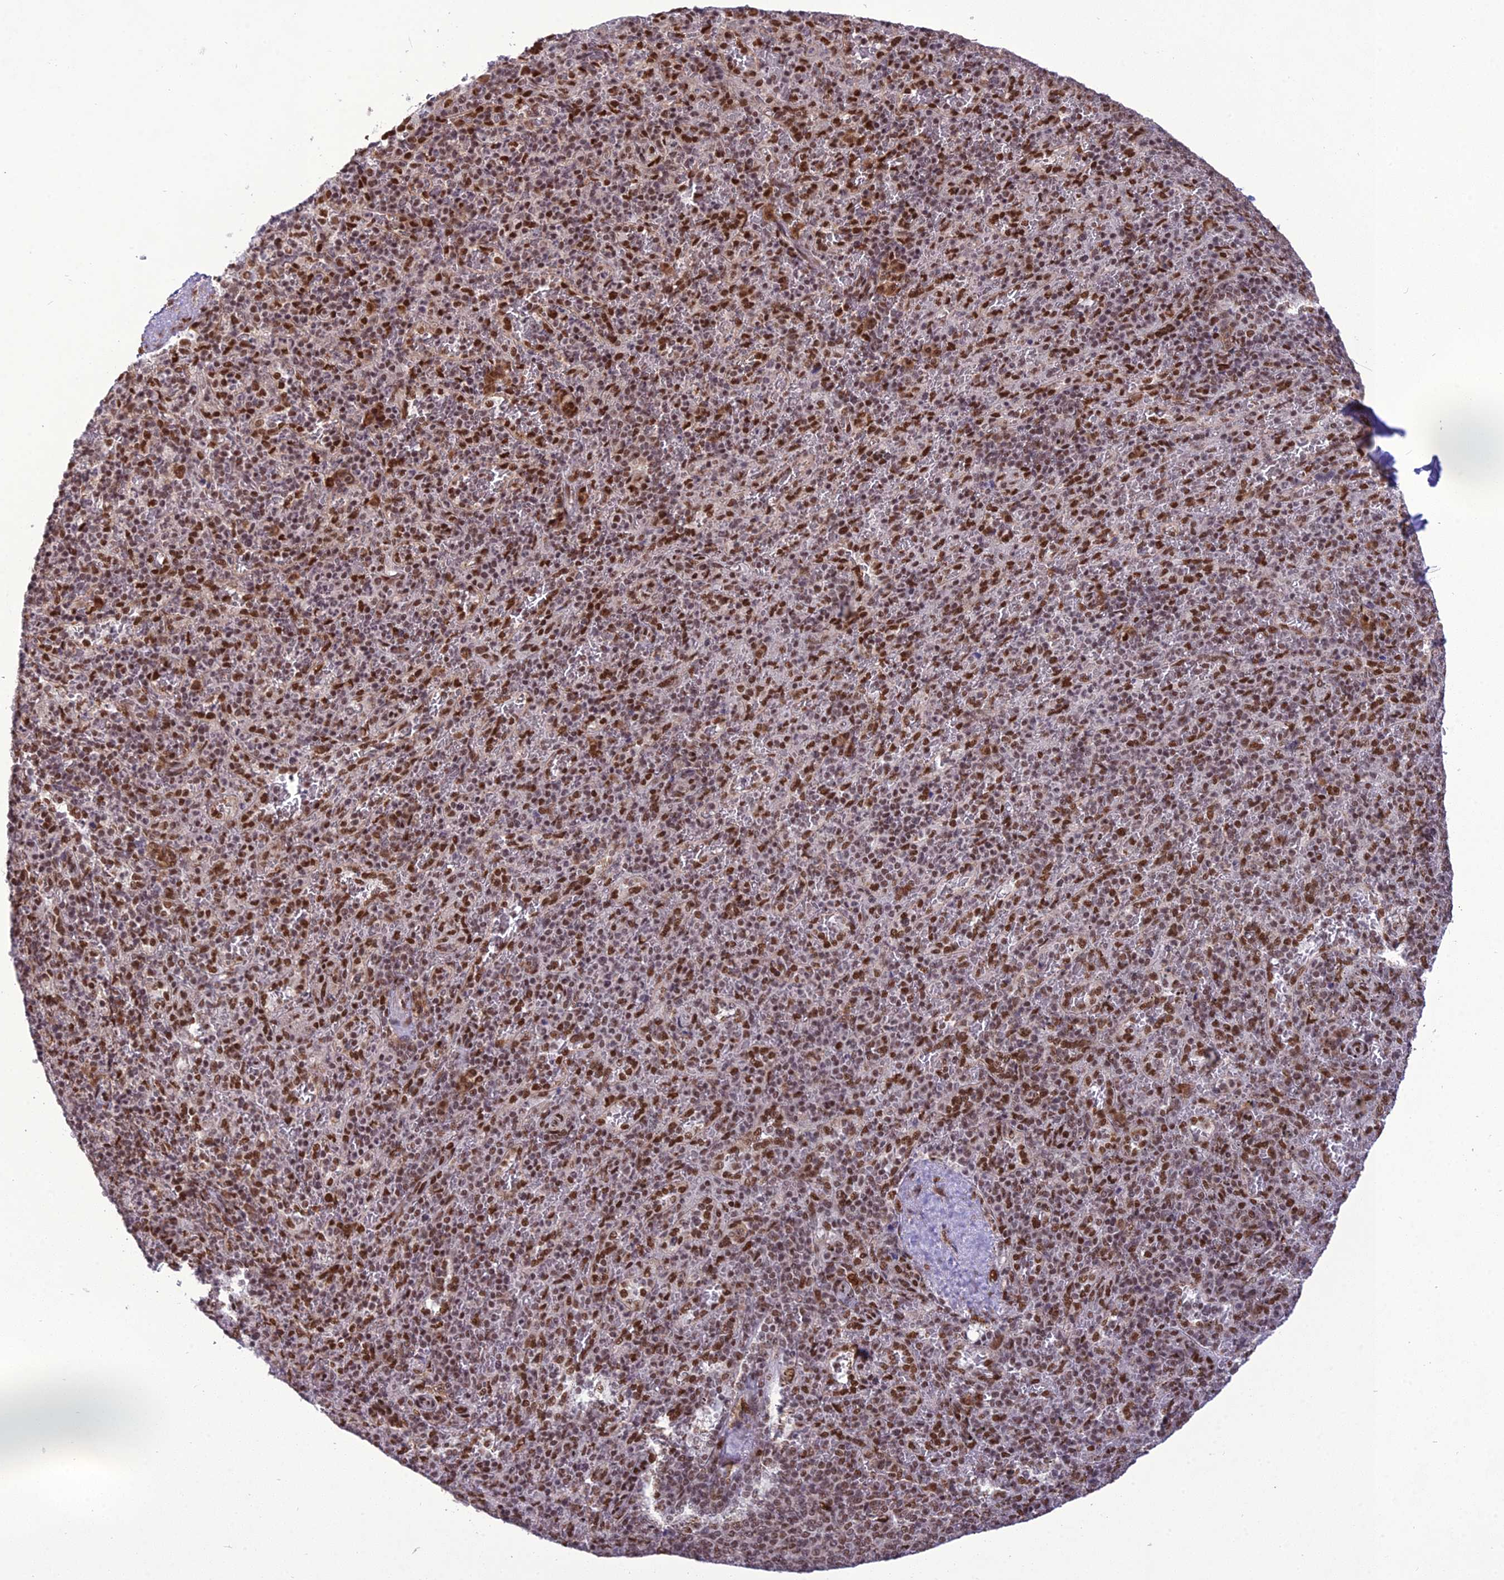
{"staining": {"intensity": "moderate", "quantity": "25%-75%", "location": "nuclear"}, "tissue": "spleen", "cell_type": "Cells in red pulp", "image_type": "normal", "snomed": [{"axis": "morphology", "description": "Normal tissue, NOS"}, {"axis": "topography", "description": "Spleen"}], "caption": "DAB (3,3'-diaminobenzidine) immunohistochemical staining of benign human spleen reveals moderate nuclear protein positivity in about 25%-75% of cells in red pulp. (brown staining indicates protein expression, while blue staining denotes nuclei).", "gene": "DDX1", "patient": {"sex": "male", "age": 82}}